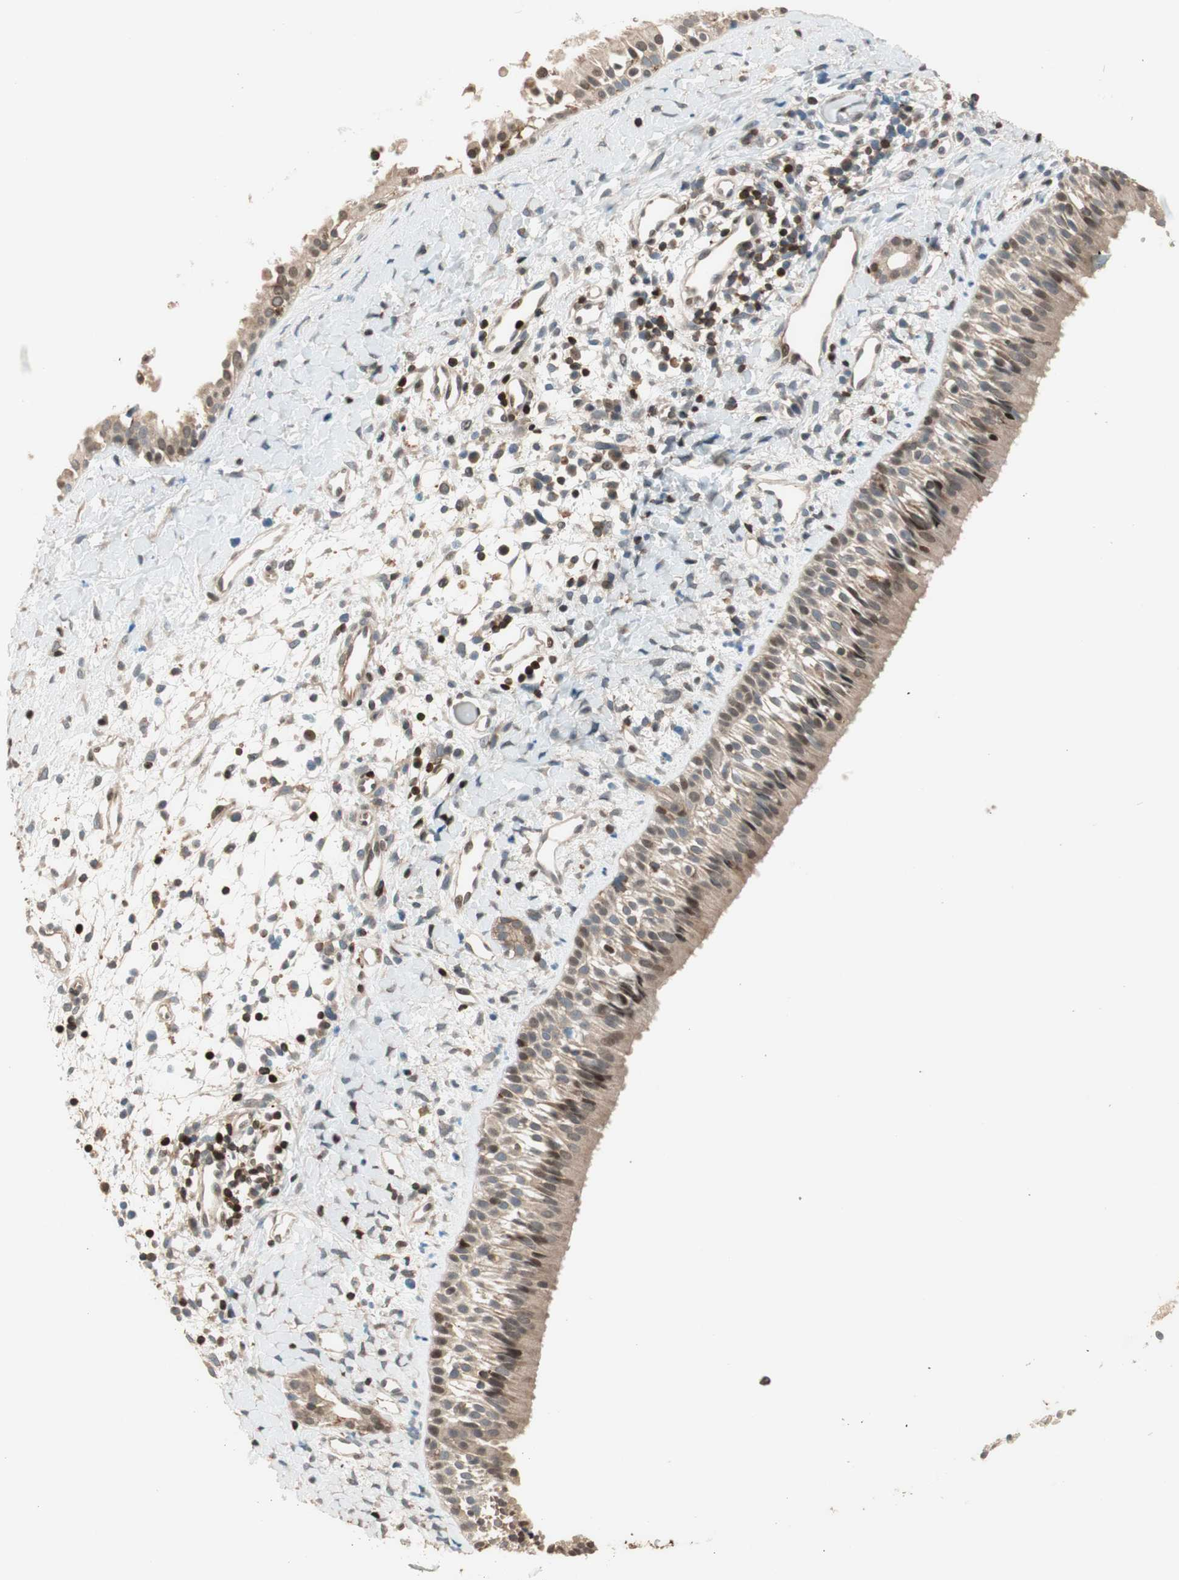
{"staining": {"intensity": "moderate", "quantity": ">75%", "location": "cytoplasmic/membranous,nuclear"}, "tissue": "nasopharynx", "cell_type": "Respiratory epithelial cells", "image_type": "normal", "snomed": [{"axis": "morphology", "description": "Normal tissue, NOS"}, {"axis": "topography", "description": "Nasopharynx"}], "caption": "The immunohistochemical stain labels moderate cytoplasmic/membranous,nuclear positivity in respiratory epithelial cells of unremarkable nasopharynx.", "gene": "BIN1", "patient": {"sex": "male", "age": 22}}